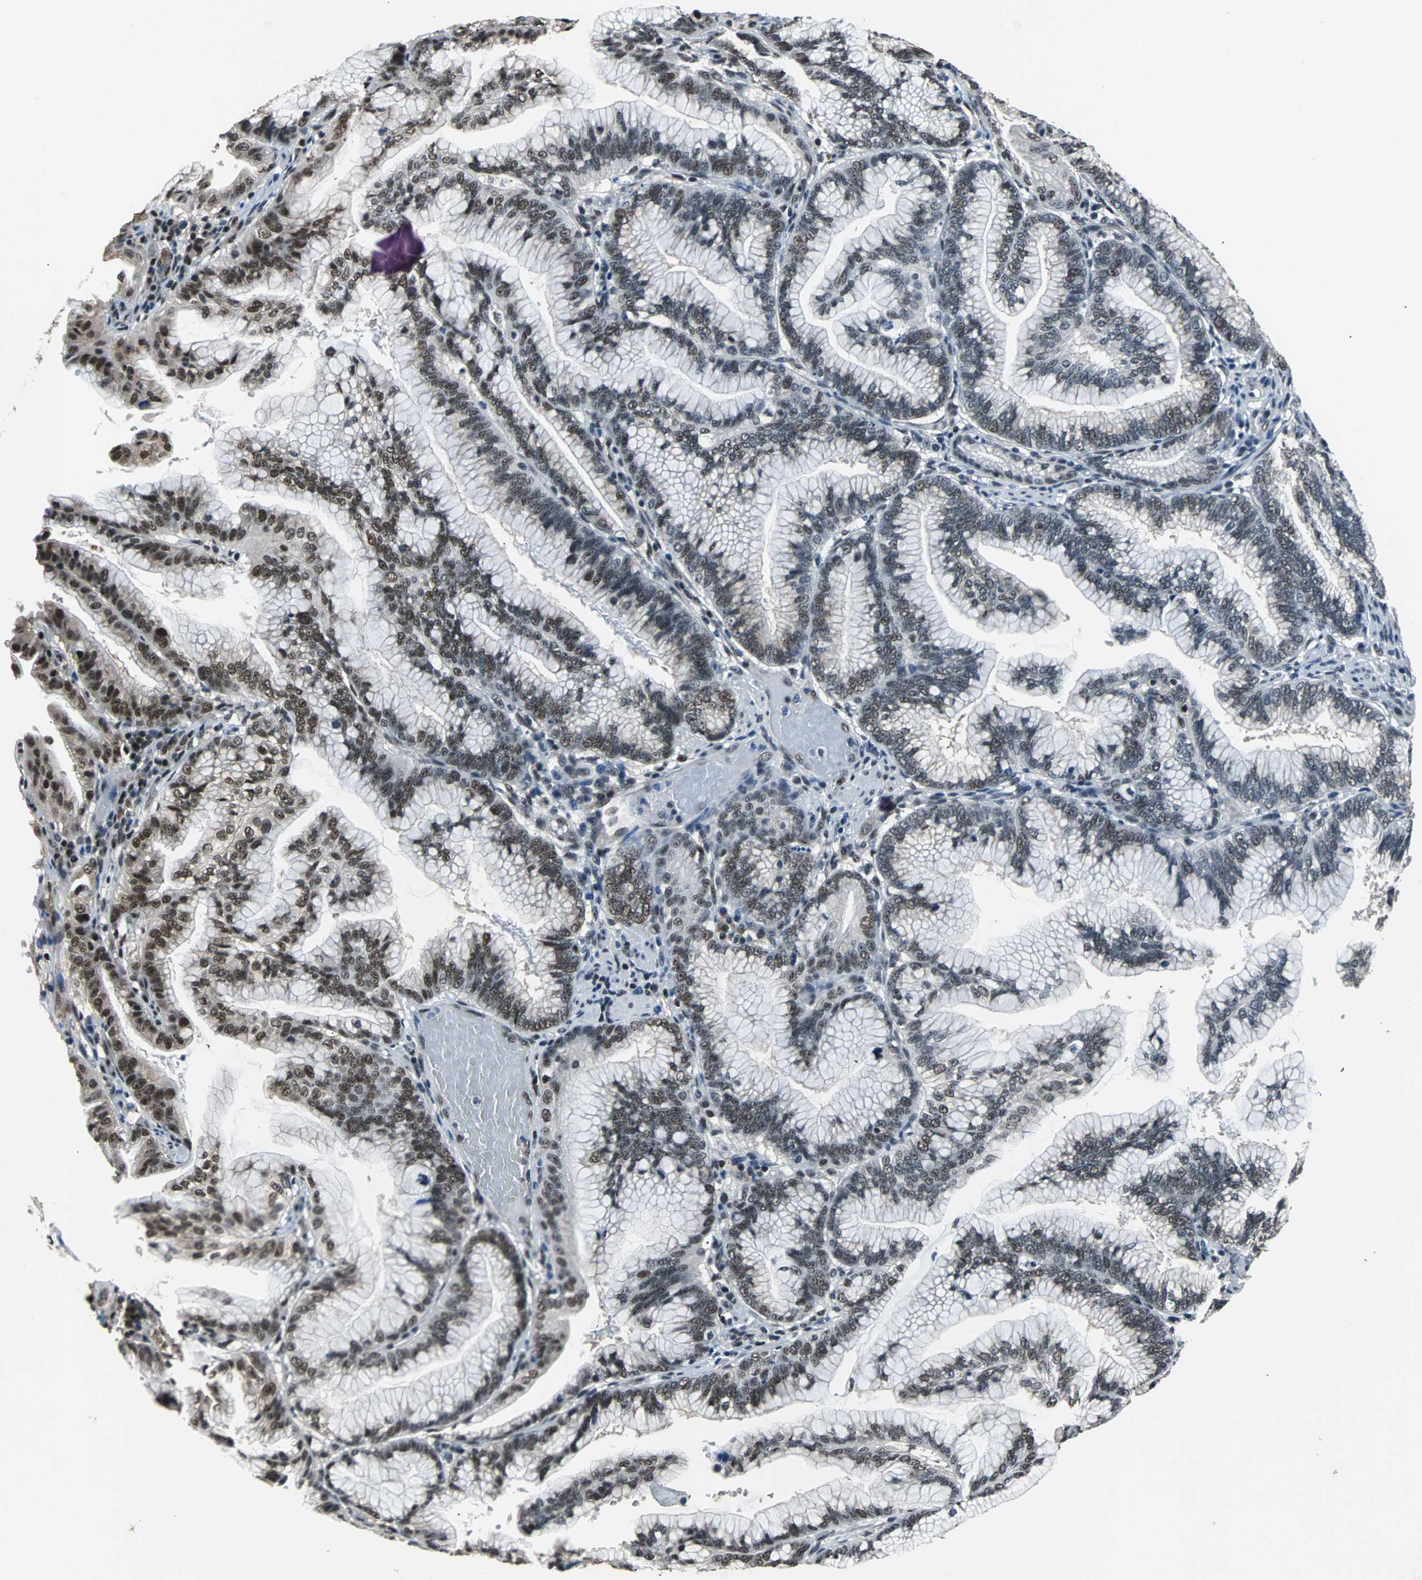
{"staining": {"intensity": "moderate", "quantity": "25%-75%", "location": "nuclear"}, "tissue": "pancreatic cancer", "cell_type": "Tumor cells", "image_type": "cancer", "snomed": [{"axis": "morphology", "description": "Adenocarcinoma, NOS"}, {"axis": "topography", "description": "Pancreas"}], "caption": "Immunohistochemical staining of pancreatic cancer shows moderate nuclear protein expression in approximately 25%-75% of tumor cells.", "gene": "USP28", "patient": {"sex": "female", "age": 64}}